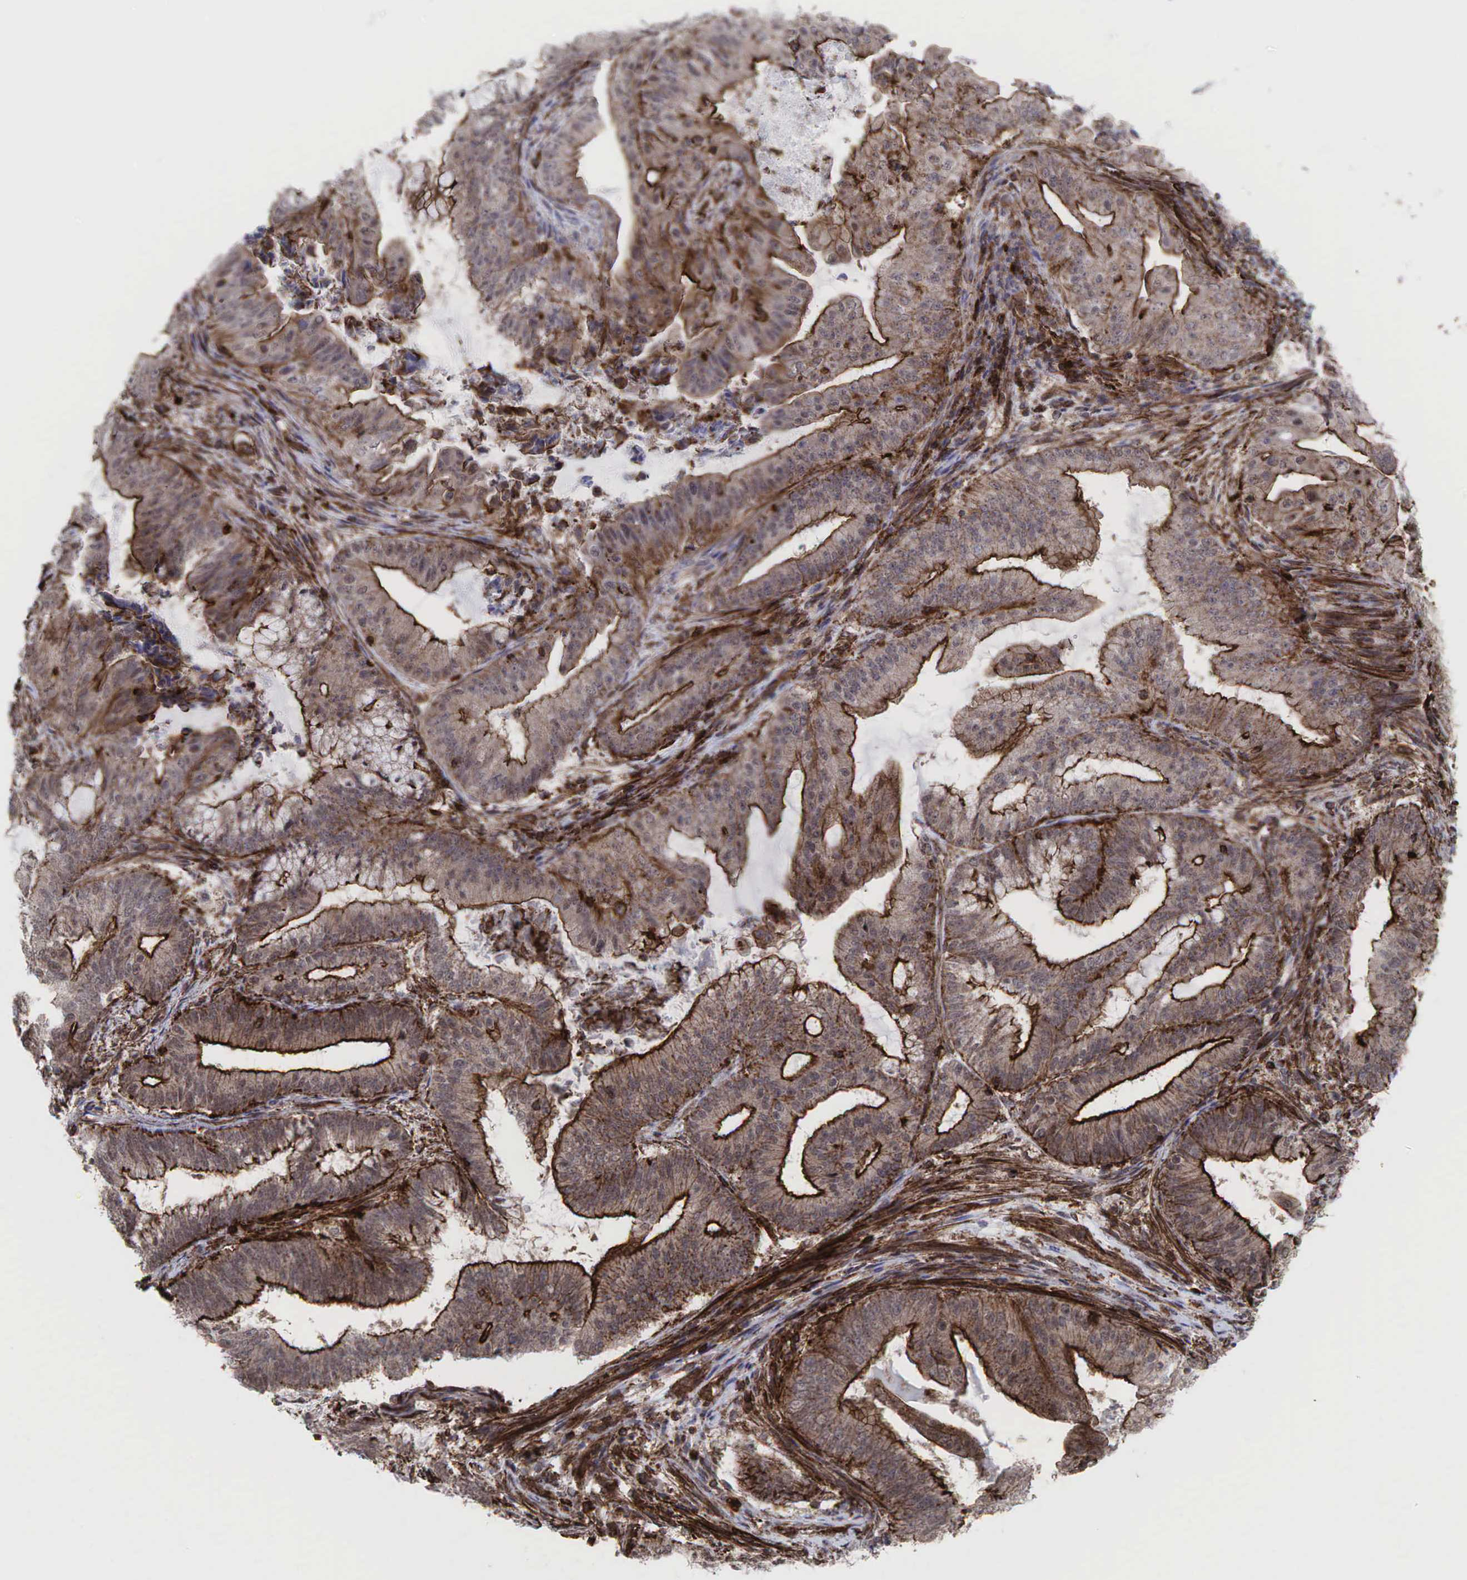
{"staining": {"intensity": "moderate", "quantity": ">75%", "location": "cytoplasmic/membranous"}, "tissue": "endometrial cancer", "cell_type": "Tumor cells", "image_type": "cancer", "snomed": [{"axis": "morphology", "description": "Adenocarcinoma, NOS"}, {"axis": "topography", "description": "Endometrium"}], "caption": "High-magnification brightfield microscopy of adenocarcinoma (endometrial) stained with DAB (brown) and counterstained with hematoxylin (blue). tumor cells exhibit moderate cytoplasmic/membranous staining is appreciated in about>75% of cells.", "gene": "GPRASP1", "patient": {"sex": "female", "age": 63}}